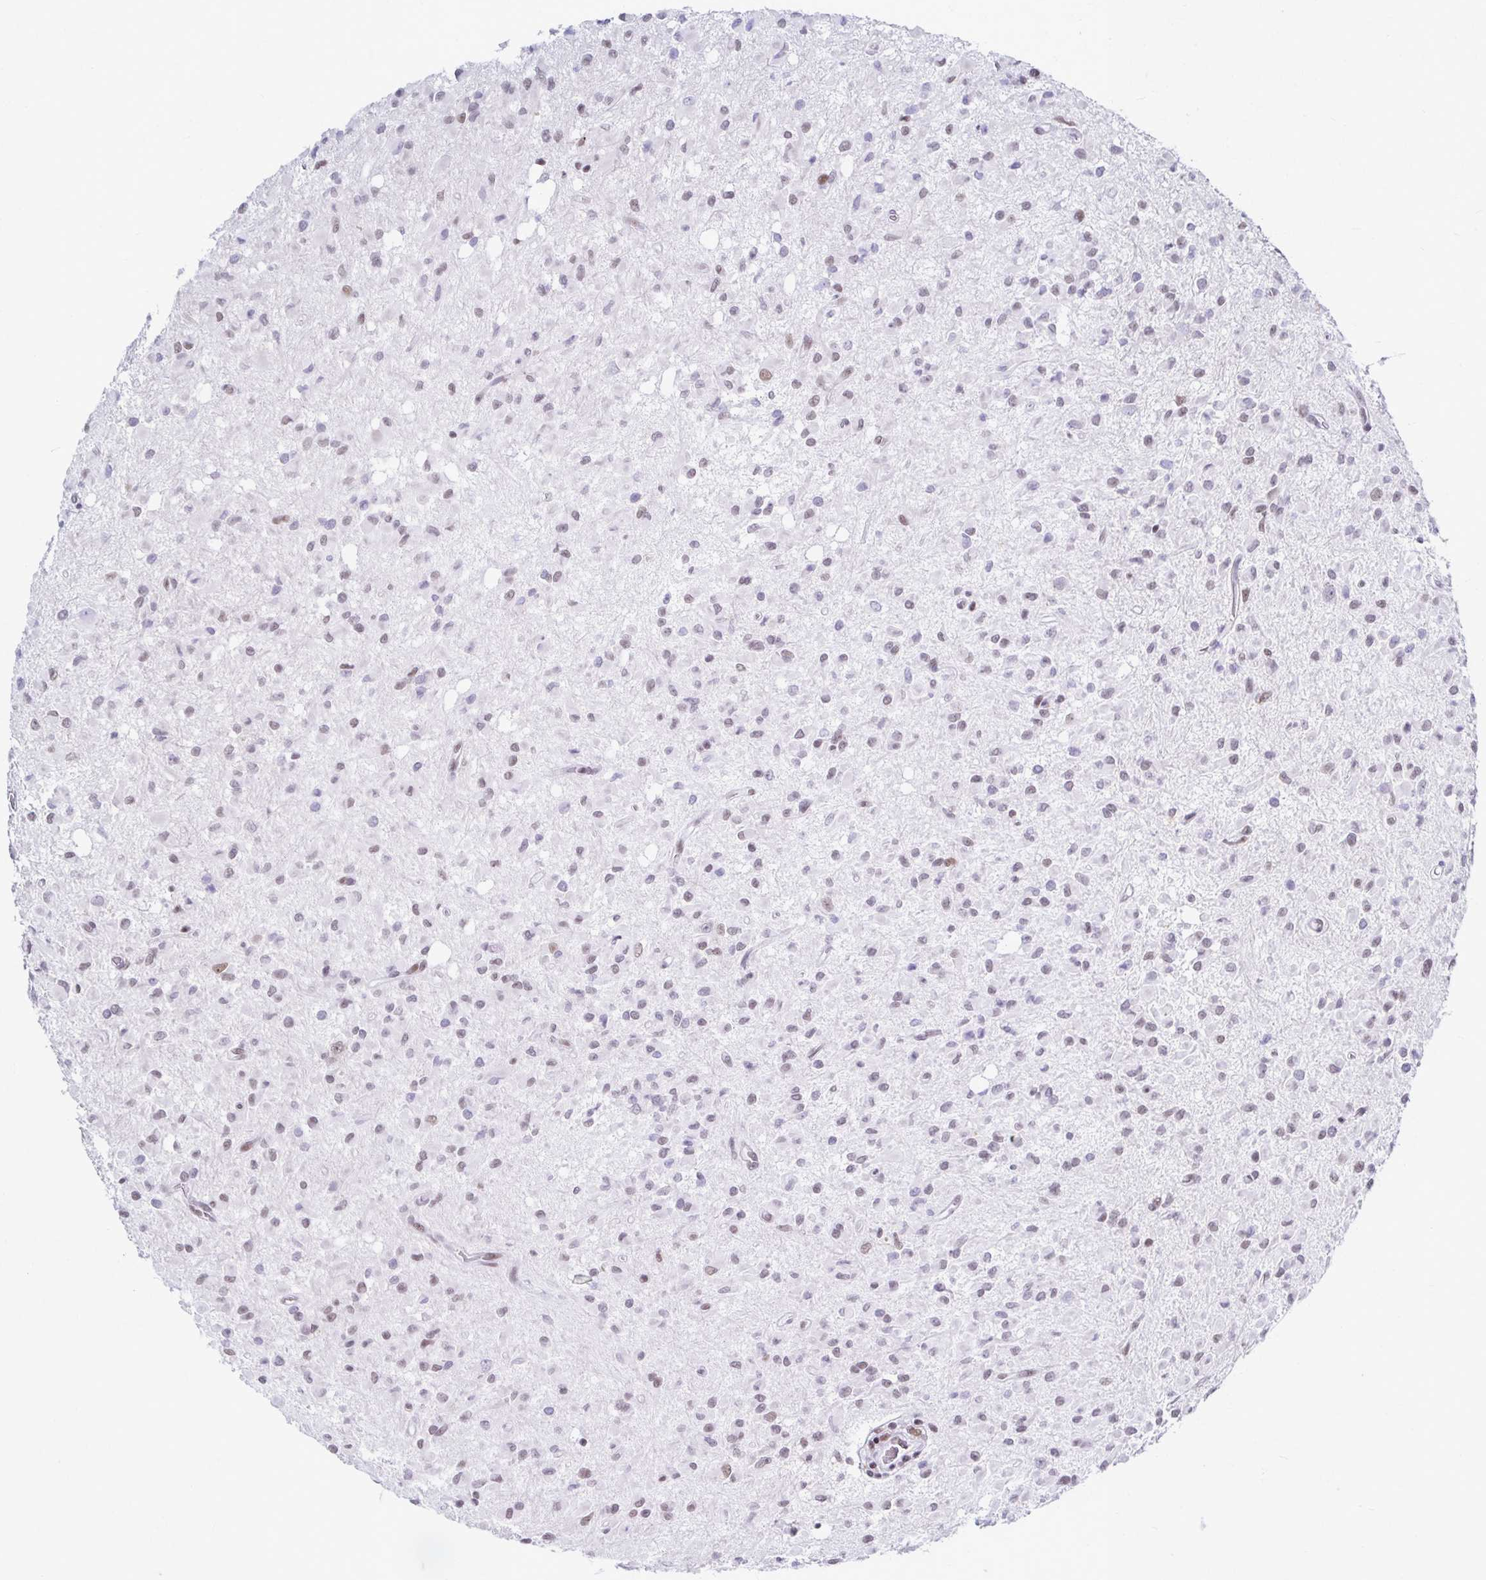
{"staining": {"intensity": "weak", "quantity": "<25%", "location": "nuclear"}, "tissue": "glioma", "cell_type": "Tumor cells", "image_type": "cancer", "snomed": [{"axis": "morphology", "description": "Glioma, malignant, Low grade"}, {"axis": "topography", "description": "Brain"}], "caption": "Tumor cells are negative for protein expression in human low-grade glioma (malignant). (DAB immunohistochemistry (IHC), high magnification).", "gene": "IRF7", "patient": {"sex": "female", "age": 33}}